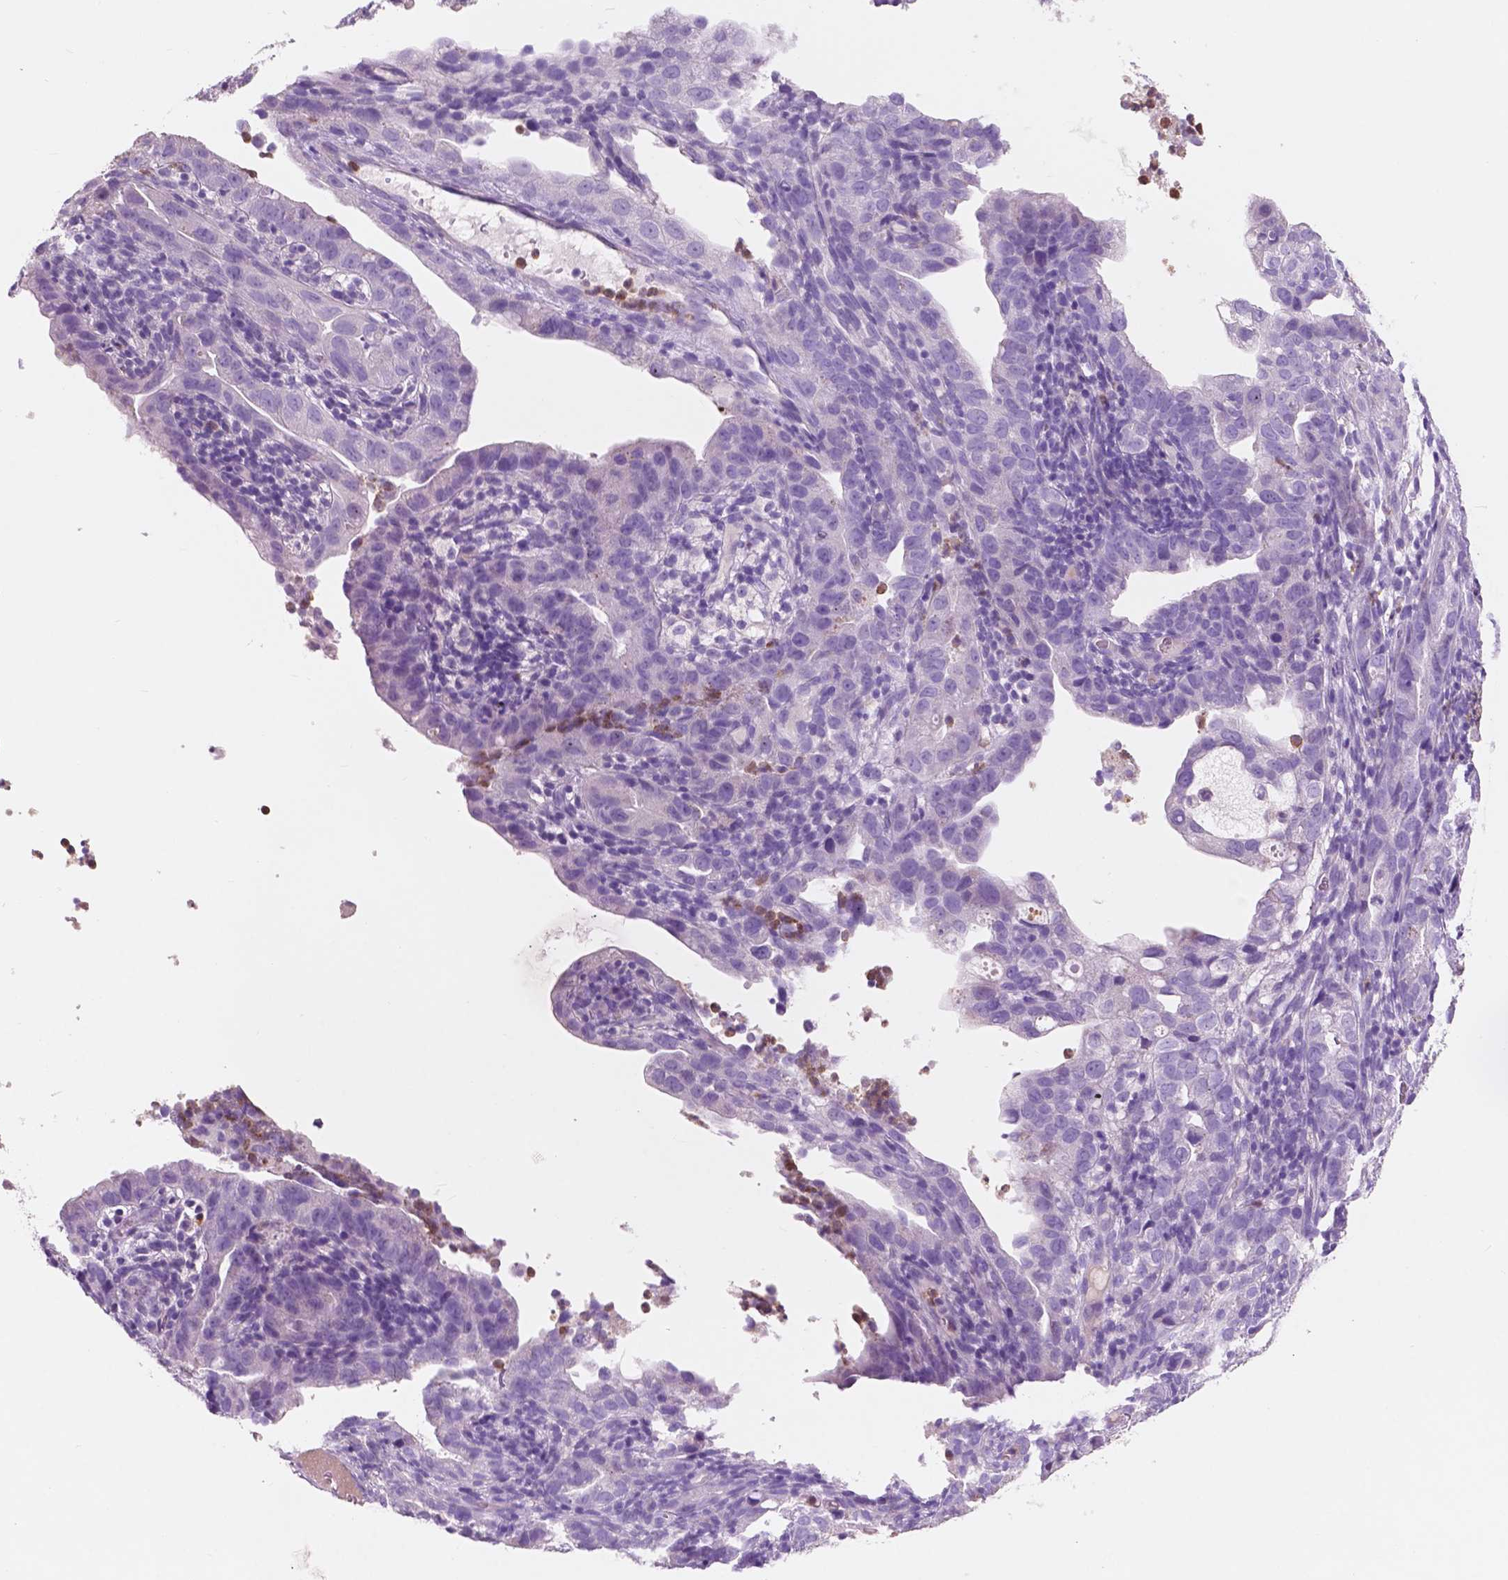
{"staining": {"intensity": "negative", "quantity": "none", "location": "none"}, "tissue": "endometrial cancer", "cell_type": "Tumor cells", "image_type": "cancer", "snomed": [{"axis": "morphology", "description": "Adenocarcinoma, NOS"}, {"axis": "topography", "description": "Endometrium"}], "caption": "Tumor cells show no significant positivity in endometrial adenocarcinoma.", "gene": "CUZD1", "patient": {"sex": "female", "age": 57}}